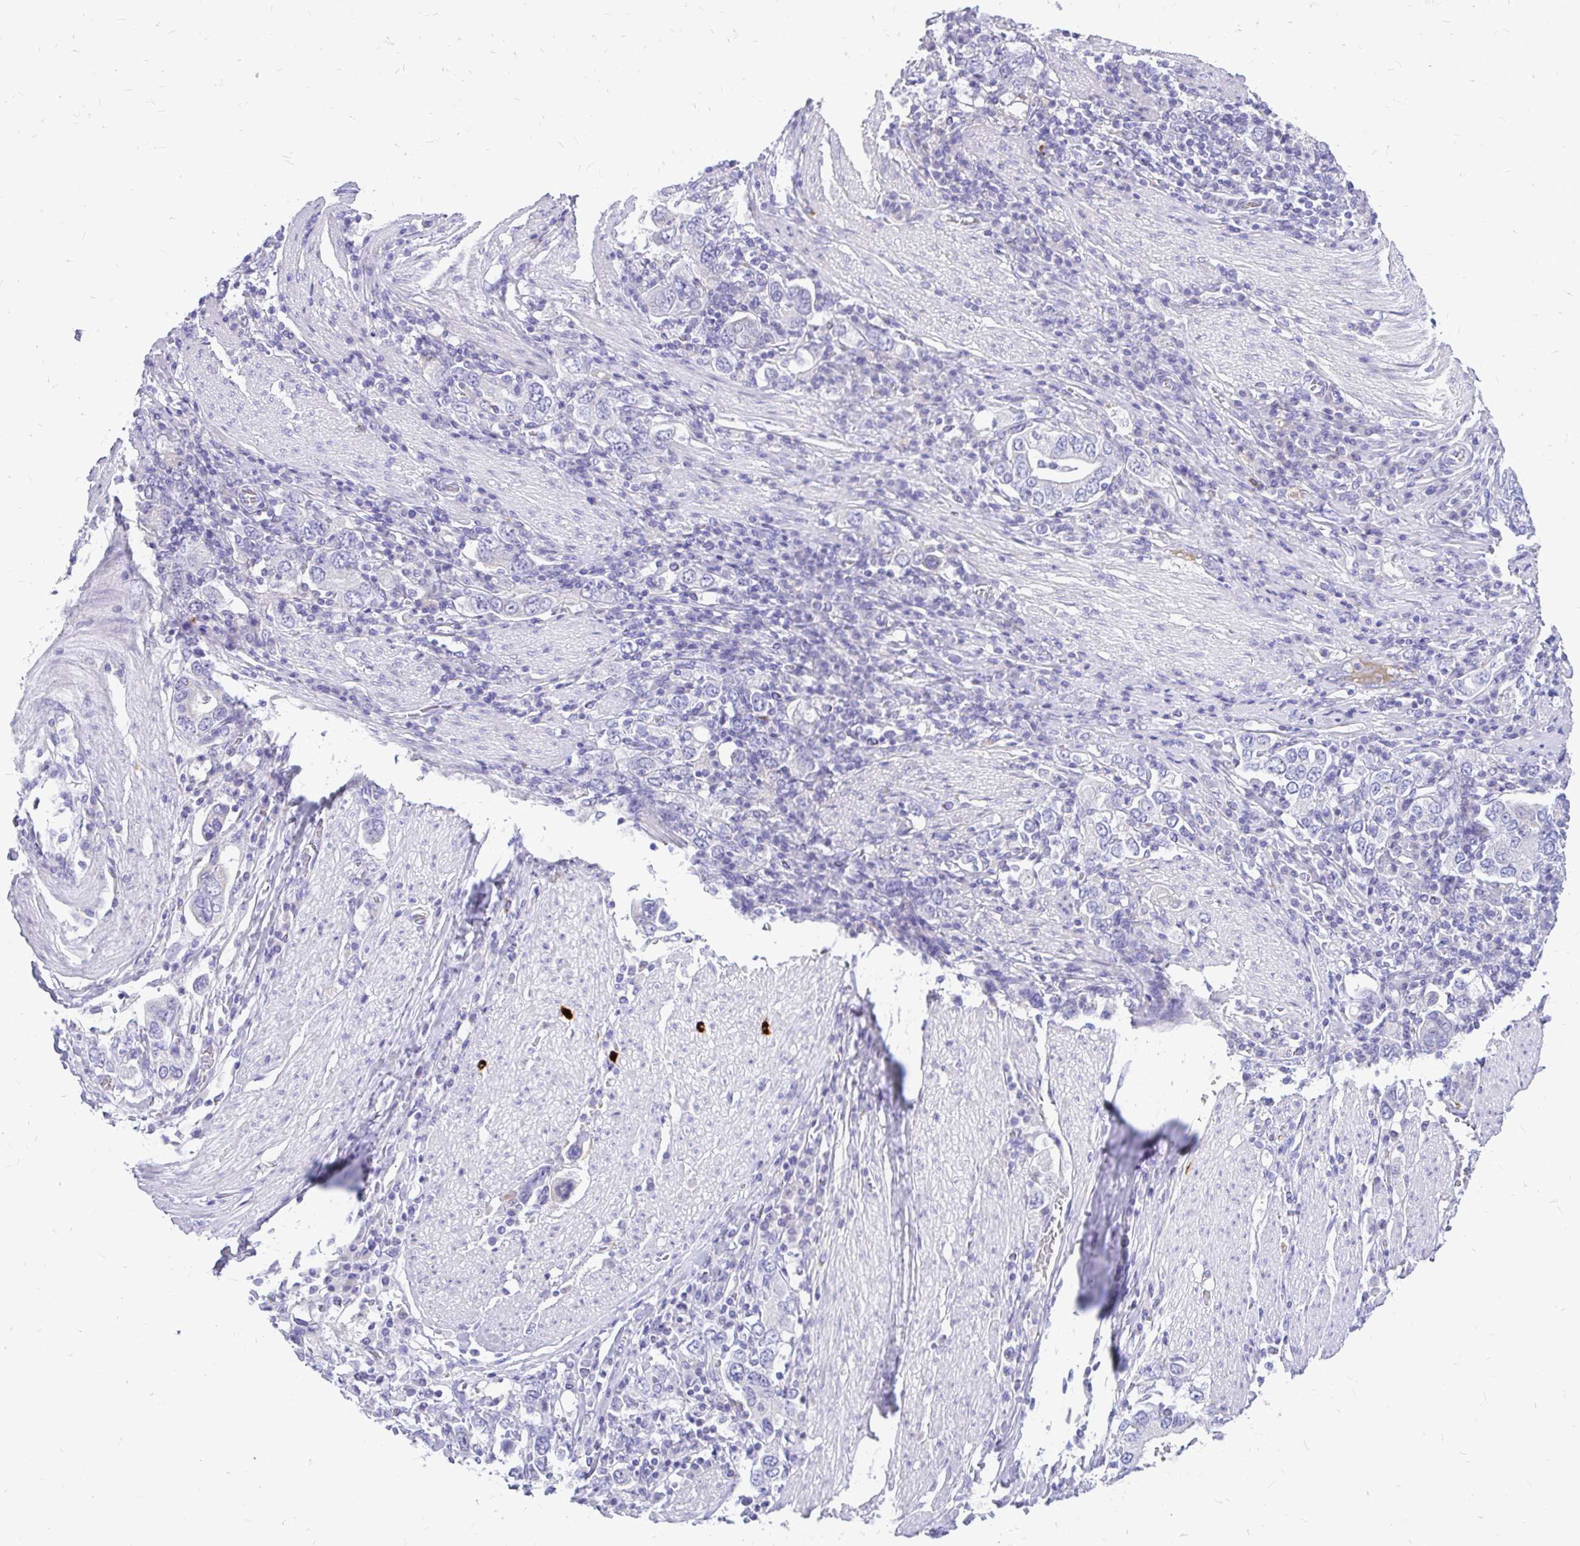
{"staining": {"intensity": "negative", "quantity": "none", "location": "none"}, "tissue": "stomach cancer", "cell_type": "Tumor cells", "image_type": "cancer", "snomed": [{"axis": "morphology", "description": "Adenocarcinoma, NOS"}, {"axis": "topography", "description": "Stomach, upper"}, {"axis": "topography", "description": "Stomach"}], "caption": "Human stomach cancer (adenocarcinoma) stained for a protein using immunohistochemistry shows no staining in tumor cells.", "gene": "MAP1LC3A", "patient": {"sex": "male", "age": 62}}